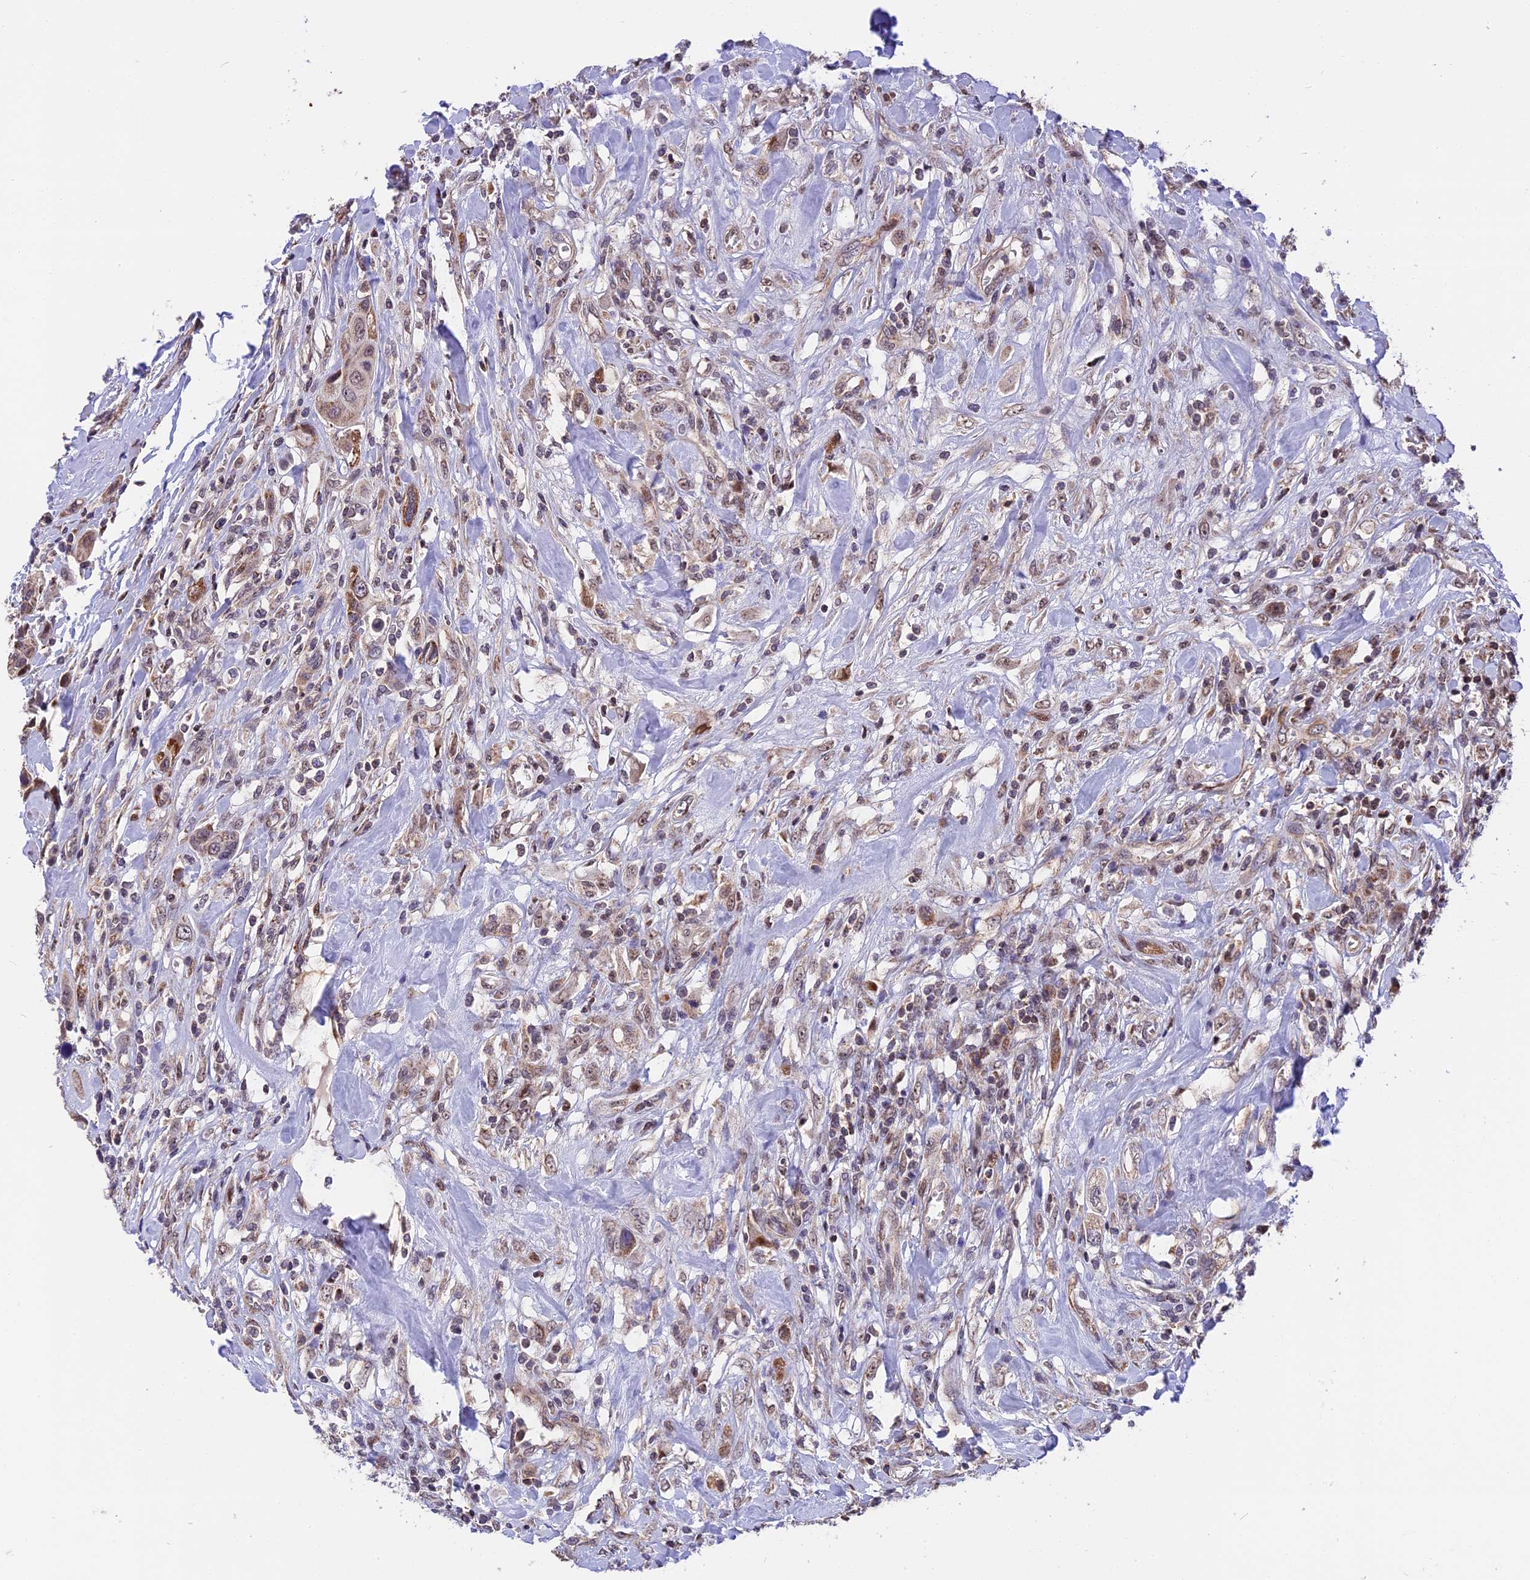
{"staining": {"intensity": "moderate", "quantity": "25%-75%", "location": "cytoplasmic/membranous"}, "tissue": "urothelial cancer", "cell_type": "Tumor cells", "image_type": "cancer", "snomed": [{"axis": "morphology", "description": "Urothelial carcinoma, High grade"}, {"axis": "topography", "description": "Urinary bladder"}], "caption": "High-grade urothelial carcinoma was stained to show a protein in brown. There is medium levels of moderate cytoplasmic/membranous expression in about 25%-75% of tumor cells.", "gene": "RERGL", "patient": {"sex": "male", "age": 50}}